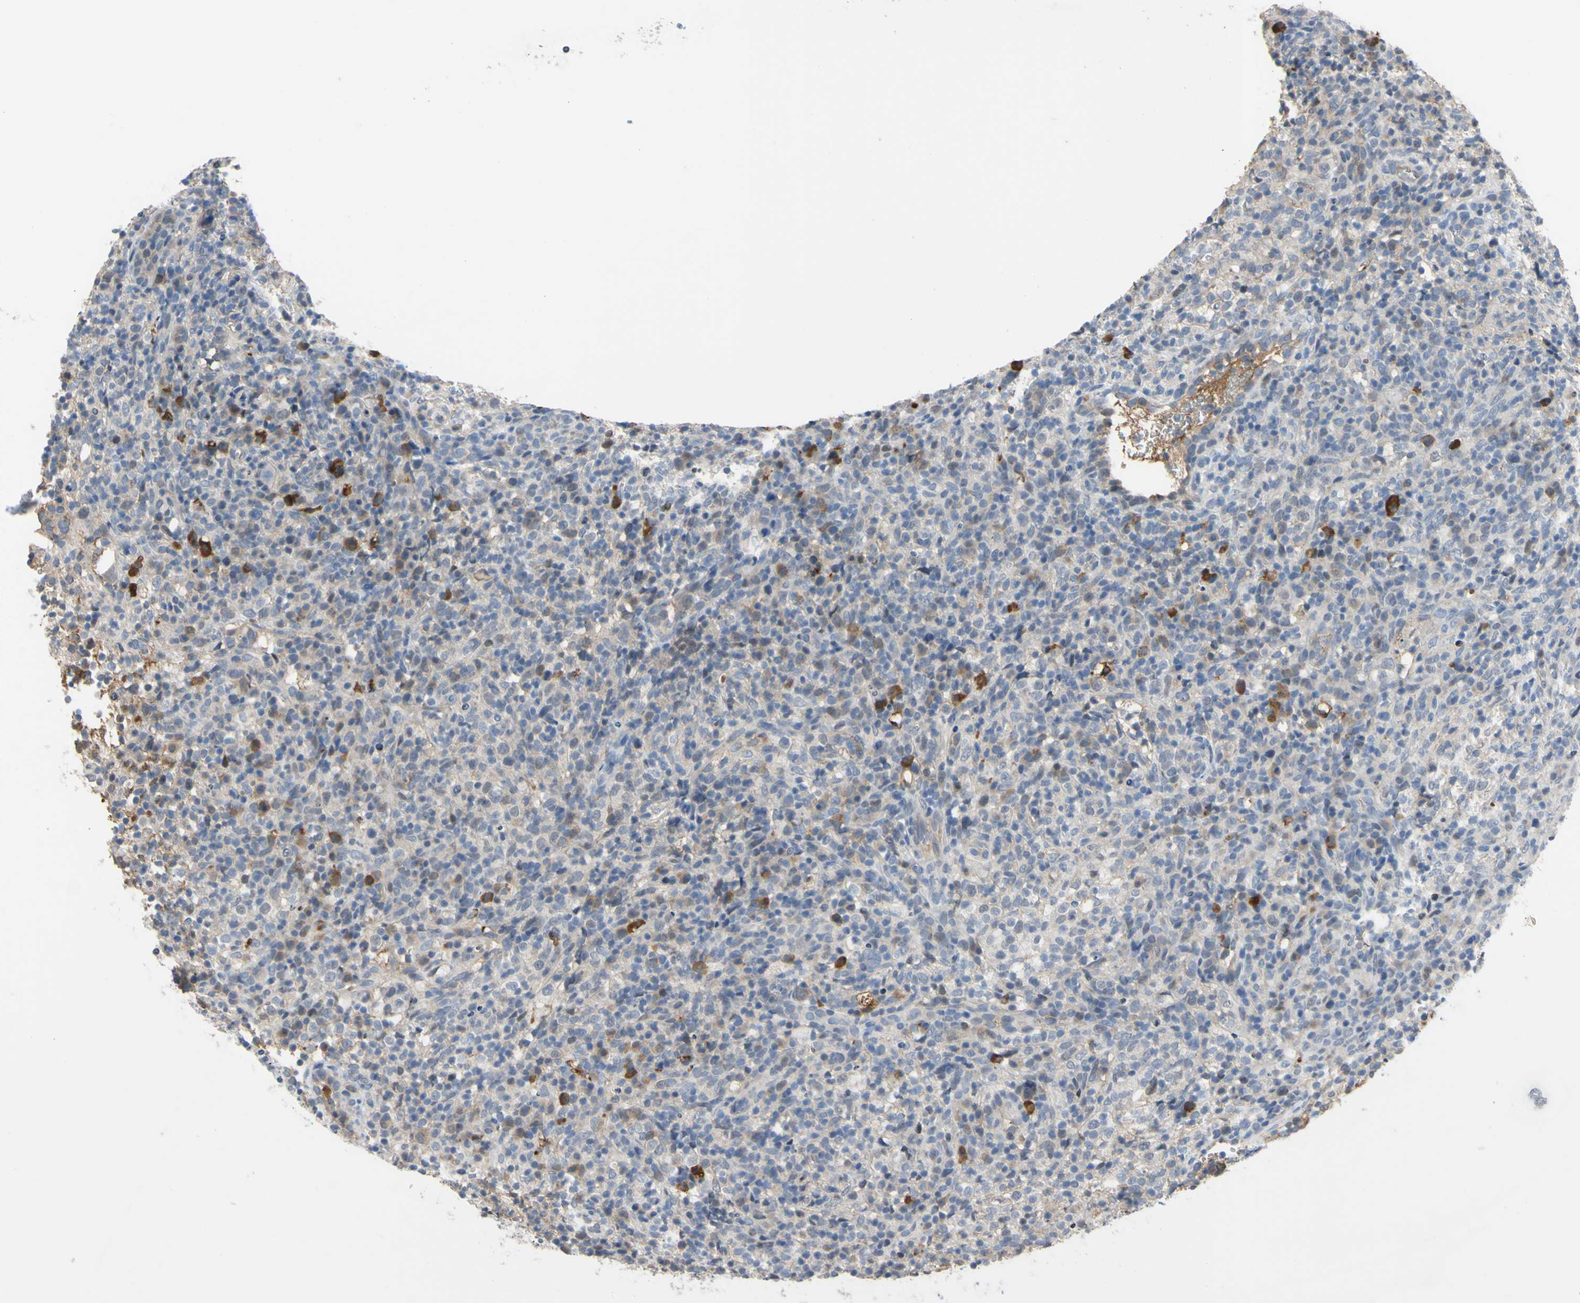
{"staining": {"intensity": "strong", "quantity": "<25%", "location": "nuclear"}, "tissue": "lymphoma", "cell_type": "Tumor cells", "image_type": "cancer", "snomed": [{"axis": "morphology", "description": "Malignant lymphoma, non-Hodgkin's type, High grade"}, {"axis": "topography", "description": "Lymph node"}], "caption": "Immunohistochemistry (DAB) staining of human lymphoma reveals strong nuclear protein staining in approximately <25% of tumor cells.", "gene": "LHX9", "patient": {"sex": "female", "age": 76}}